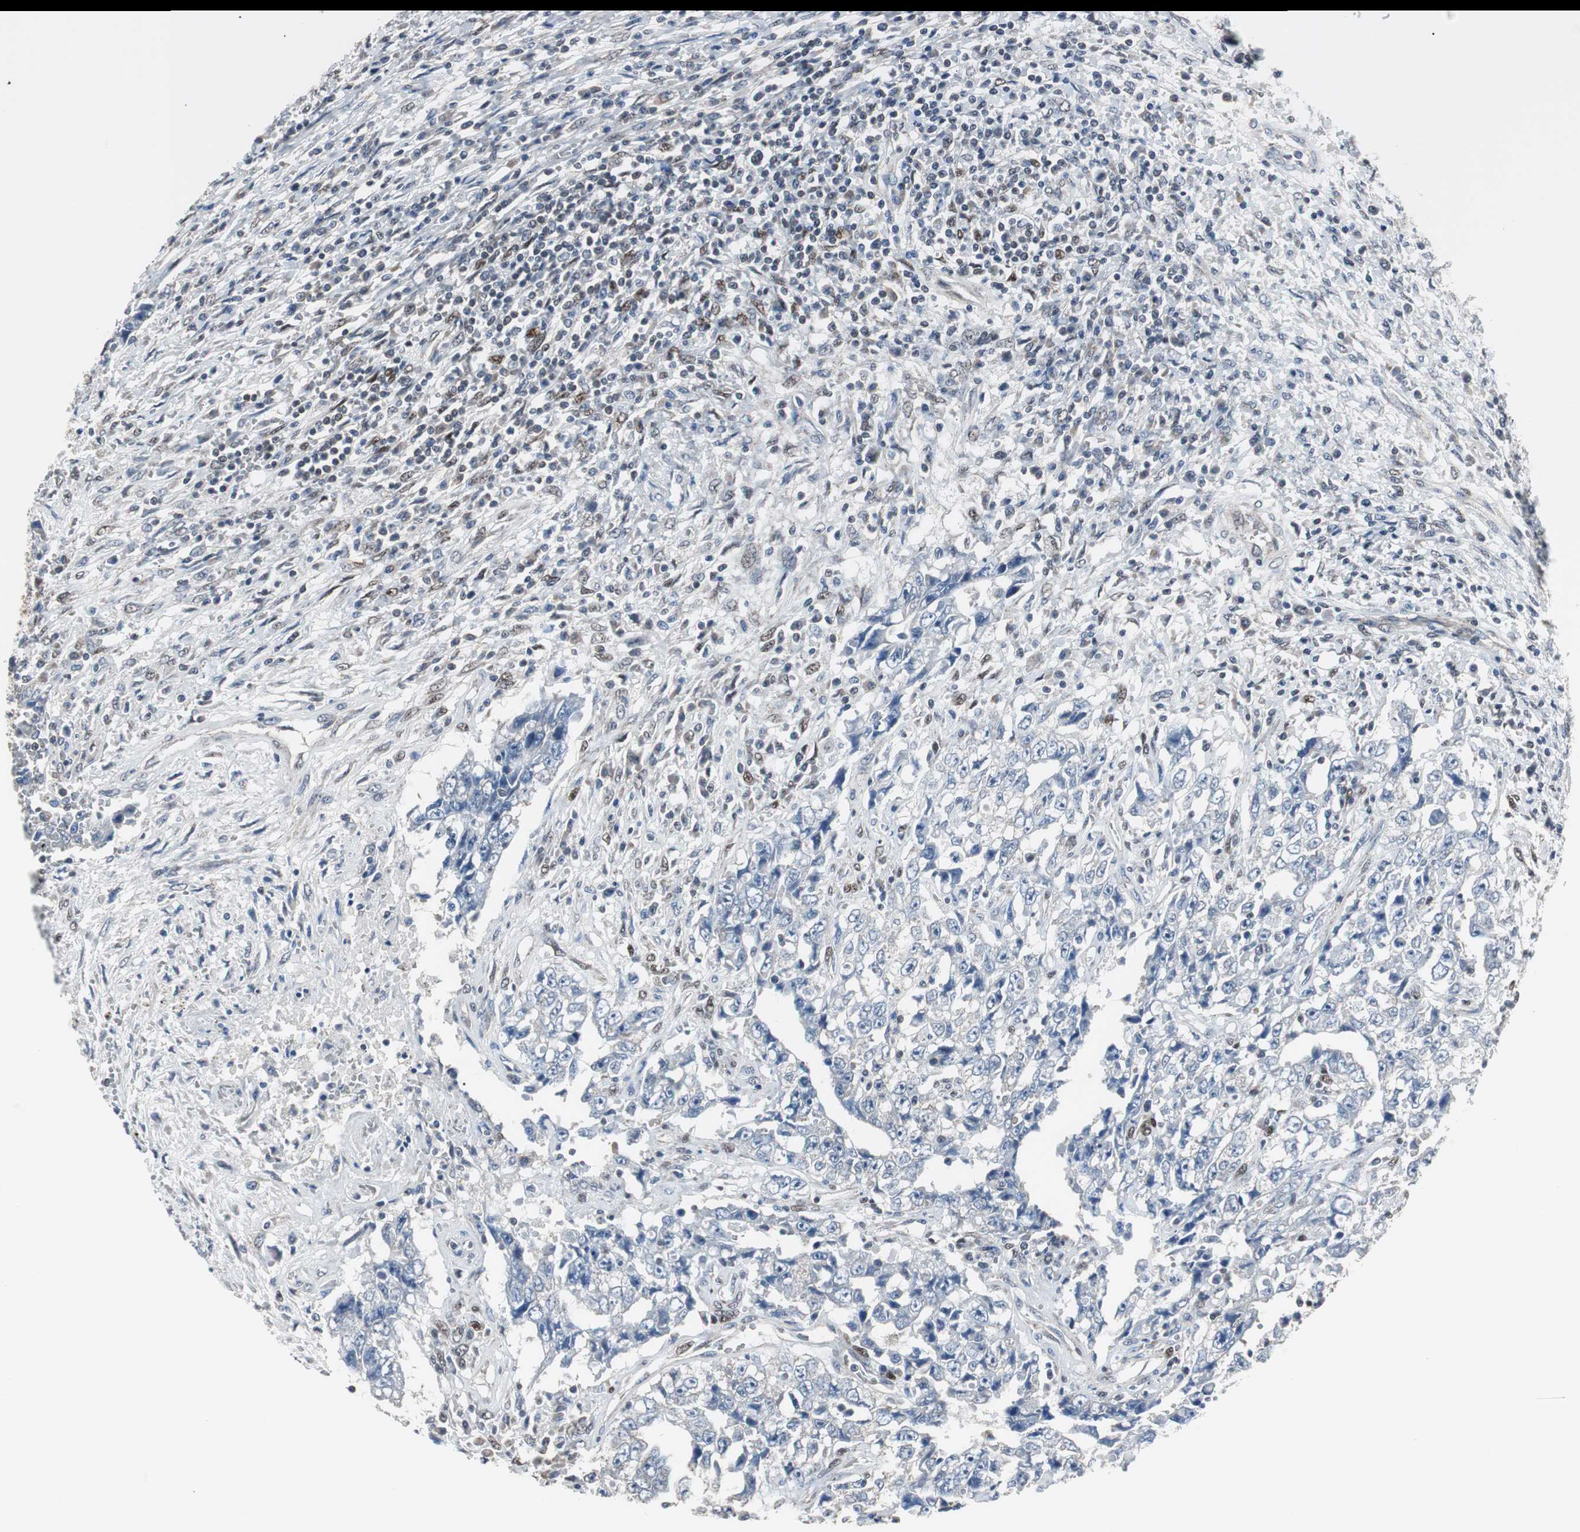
{"staining": {"intensity": "negative", "quantity": "none", "location": "none"}, "tissue": "testis cancer", "cell_type": "Tumor cells", "image_type": "cancer", "snomed": [{"axis": "morphology", "description": "Carcinoma, Embryonal, NOS"}, {"axis": "topography", "description": "Testis"}], "caption": "This is a photomicrograph of immunohistochemistry (IHC) staining of testis embryonal carcinoma, which shows no expression in tumor cells.", "gene": "ZHX2", "patient": {"sex": "male", "age": 26}}